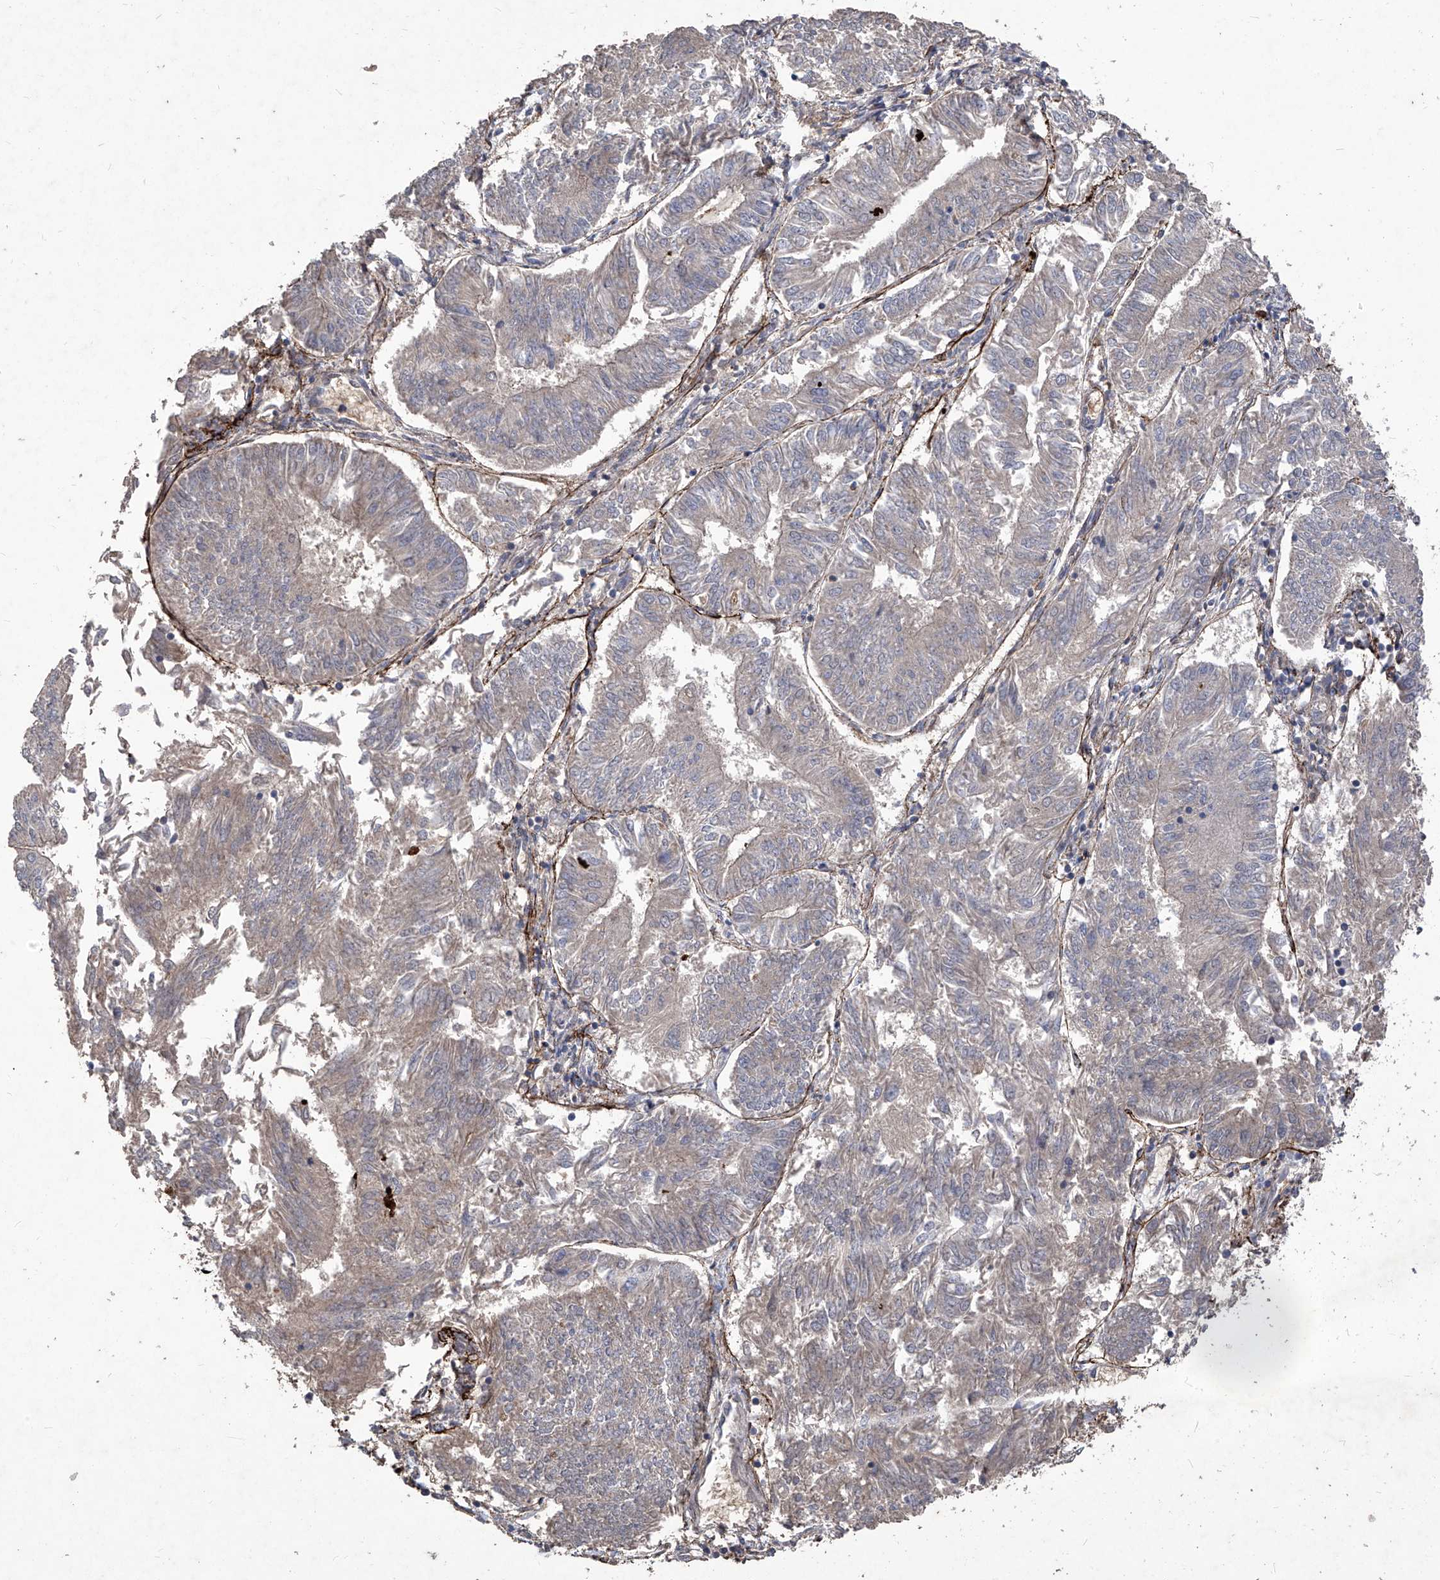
{"staining": {"intensity": "negative", "quantity": "none", "location": "none"}, "tissue": "endometrial cancer", "cell_type": "Tumor cells", "image_type": "cancer", "snomed": [{"axis": "morphology", "description": "Adenocarcinoma, NOS"}, {"axis": "topography", "description": "Endometrium"}], "caption": "Human endometrial cancer stained for a protein using immunohistochemistry (IHC) reveals no positivity in tumor cells.", "gene": "TXNIP", "patient": {"sex": "female", "age": 58}}